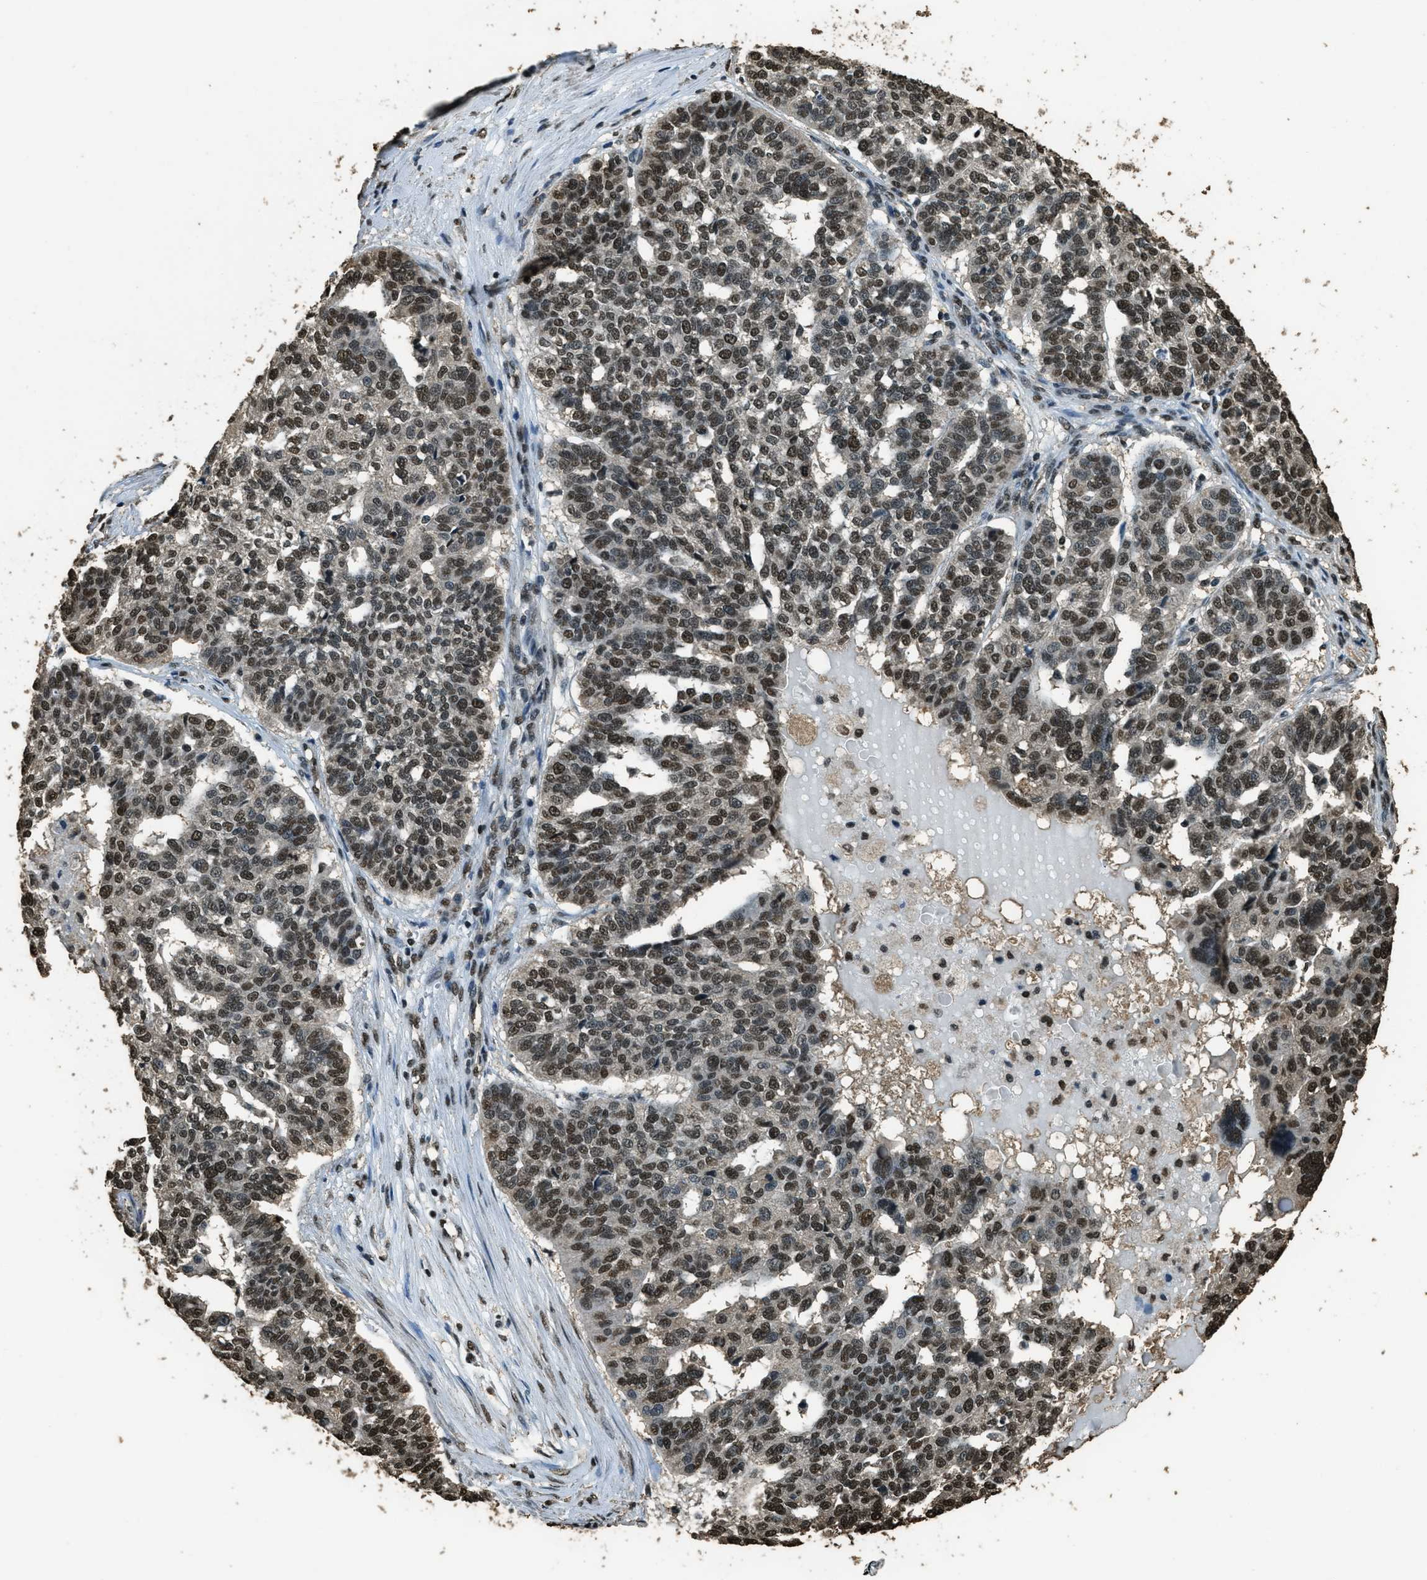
{"staining": {"intensity": "strong", "quantity": ">75%", "location": "nuclear"}, "tissue": "ovarian cancer", "cell_type": "Tumor cells", "image_type": "cancer", "snomed": [{"axis": "morphology", "description": "Cystadenocarcinoma, serous, NOS"}, {"axis": "topography", "description": "Ovary"}], "caption": "Immunohistochemistry image of neoplastic tissue: human ovarian cancer (serous cystadenocarcinoma) stained using immunohistochemistry reveals high levels of strong protein expression localized specifically in the nuclear of tumor cells, appearing as a nuclear brown color.", "gene": "MYB", "patient": {"sex": "female", "age": 59}}